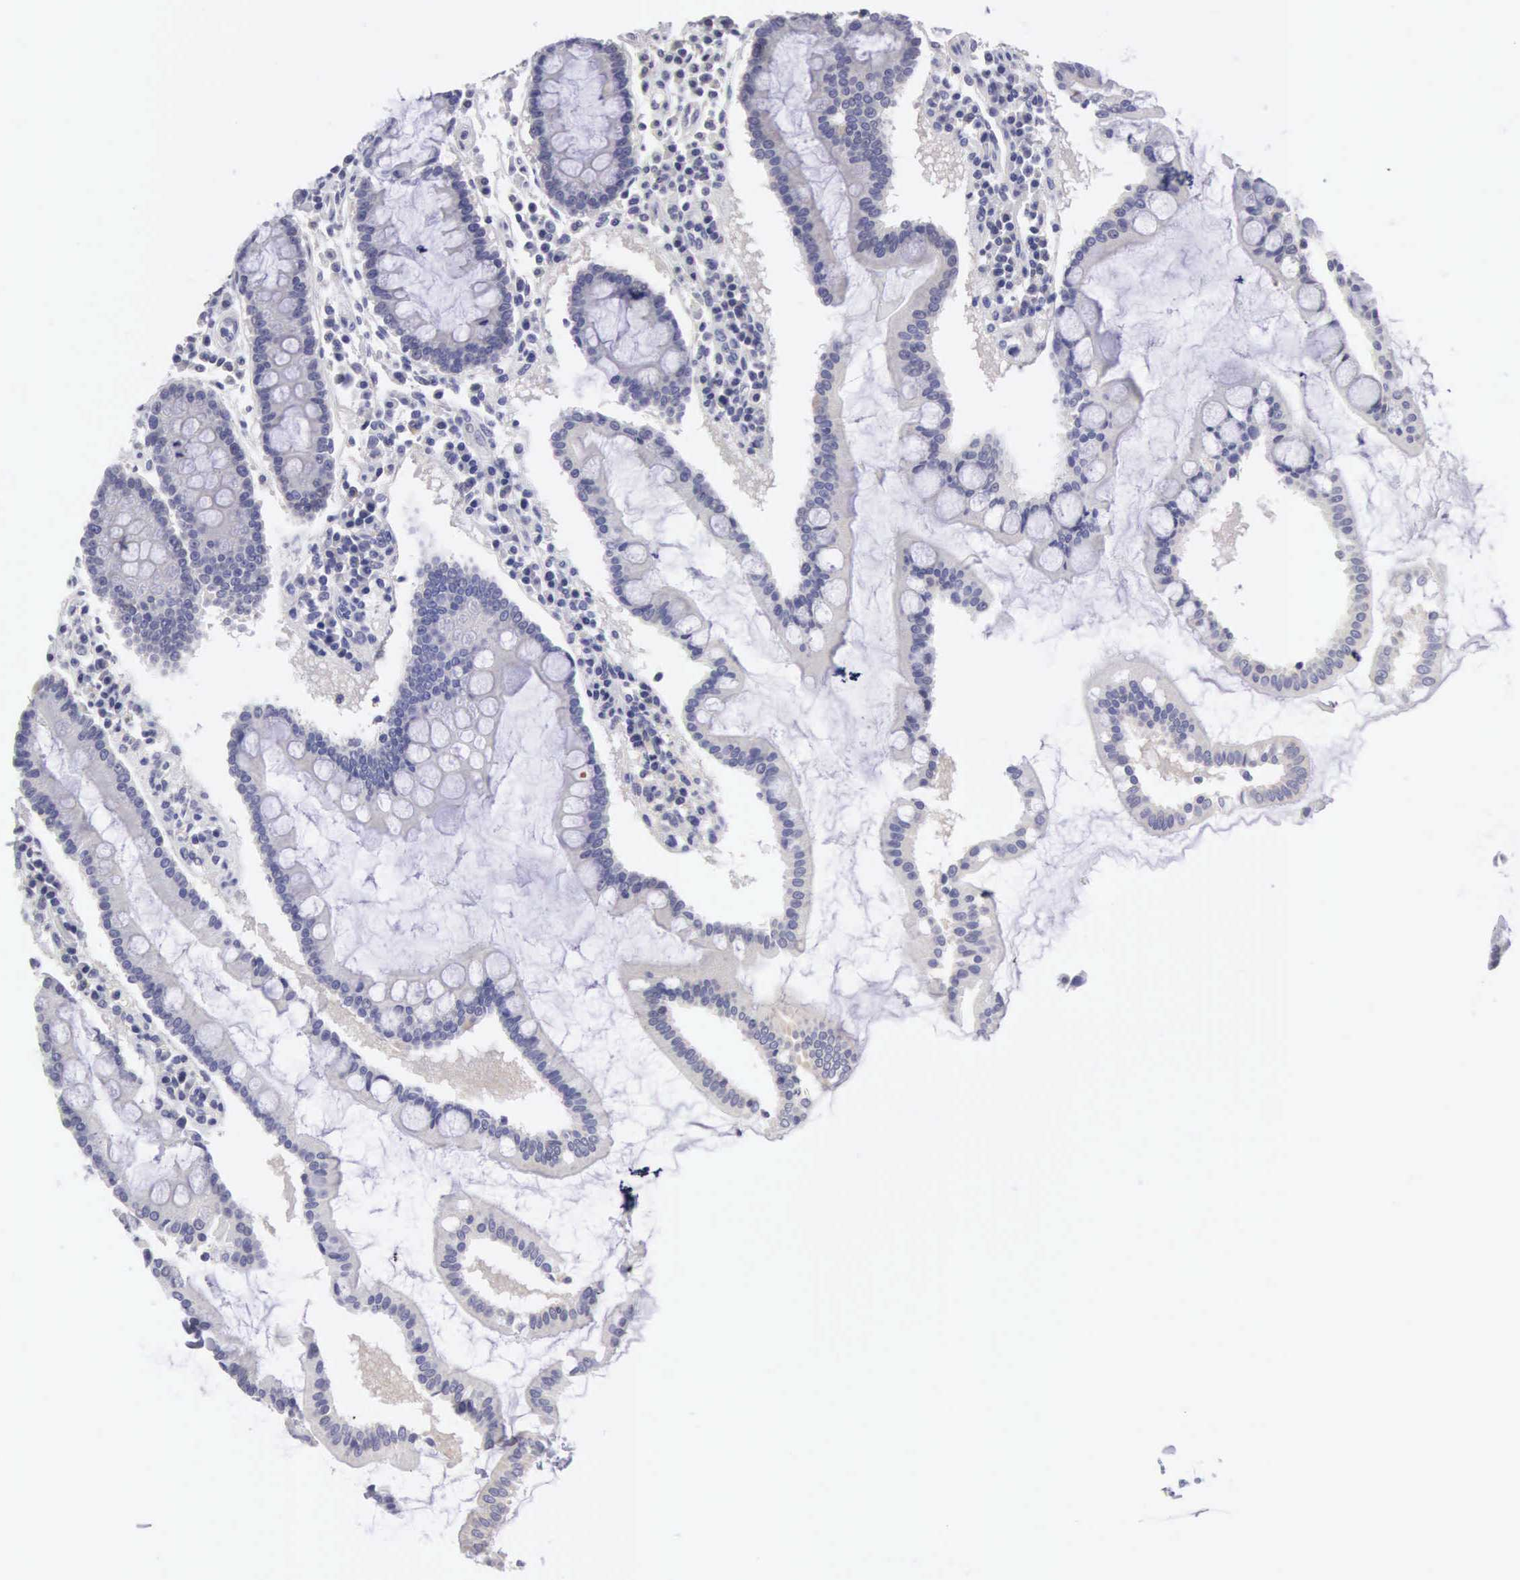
{"staining": {"intensity": "negative", "quantity": "none", "location": "none"}, "tissue": "duodenum", "cell_type": "Glandular cells", "image_type": "normal", "snomed": [{"axis": "morphology", "description": "Normal tissue, NOS"}, {"axis": "topography", "description": "Duodenum"}], "caption": "Immunohistochemistry (IHC) micrograph of benign duodenum: human duodenum stained with DAB (3,3'-diaminobenzidine) shows no significant protein positivity in glandular cells. (Brightfield microscopy of DAB IHC at high magnification).", "gene": "SLITRK4", "patient": {"sex": "male", "age": 73}}